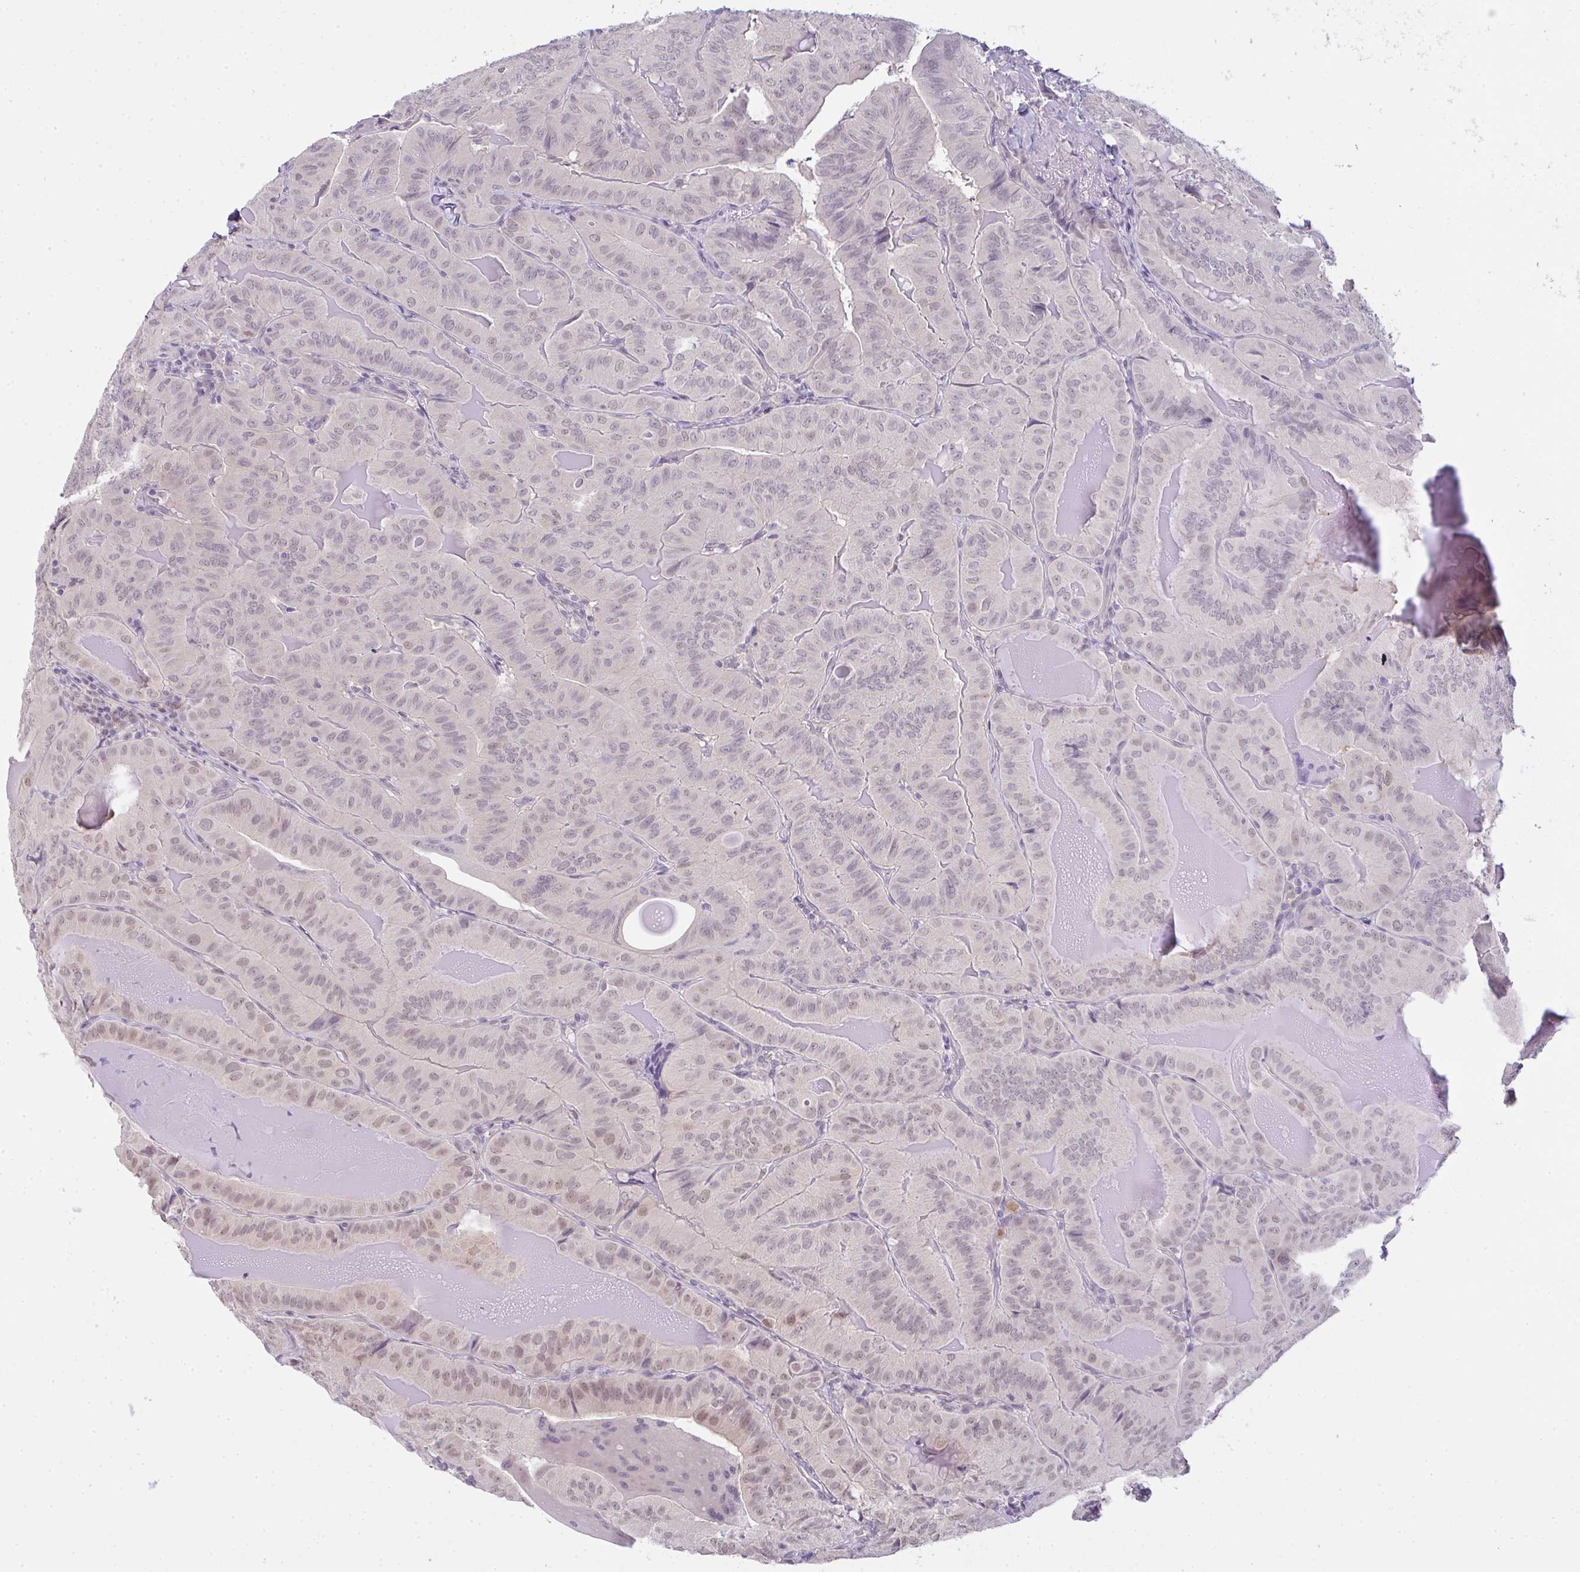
{"staining": {"intensity": "weak", "quantity": "25%-75%", "location": "nuclear"}, "tissue": "thyroid cancer", "cell_type": "Tumor cells", "image_type": "cancer", "snomed": [{"axis": "morphology", "description": "Papillary adenocarcinoma, NOS"}, {"axis": "topography", "description": "Thyroid gland"}], "caption": "This image shows immunohistochemistry staining of papillary adenocarcinoma (thyroid), with low weak nuclear expression in approximately 25%-75% of tumor cells.", "gene": "CSE1L", "patient": {"sex": "female", "age": 68}}